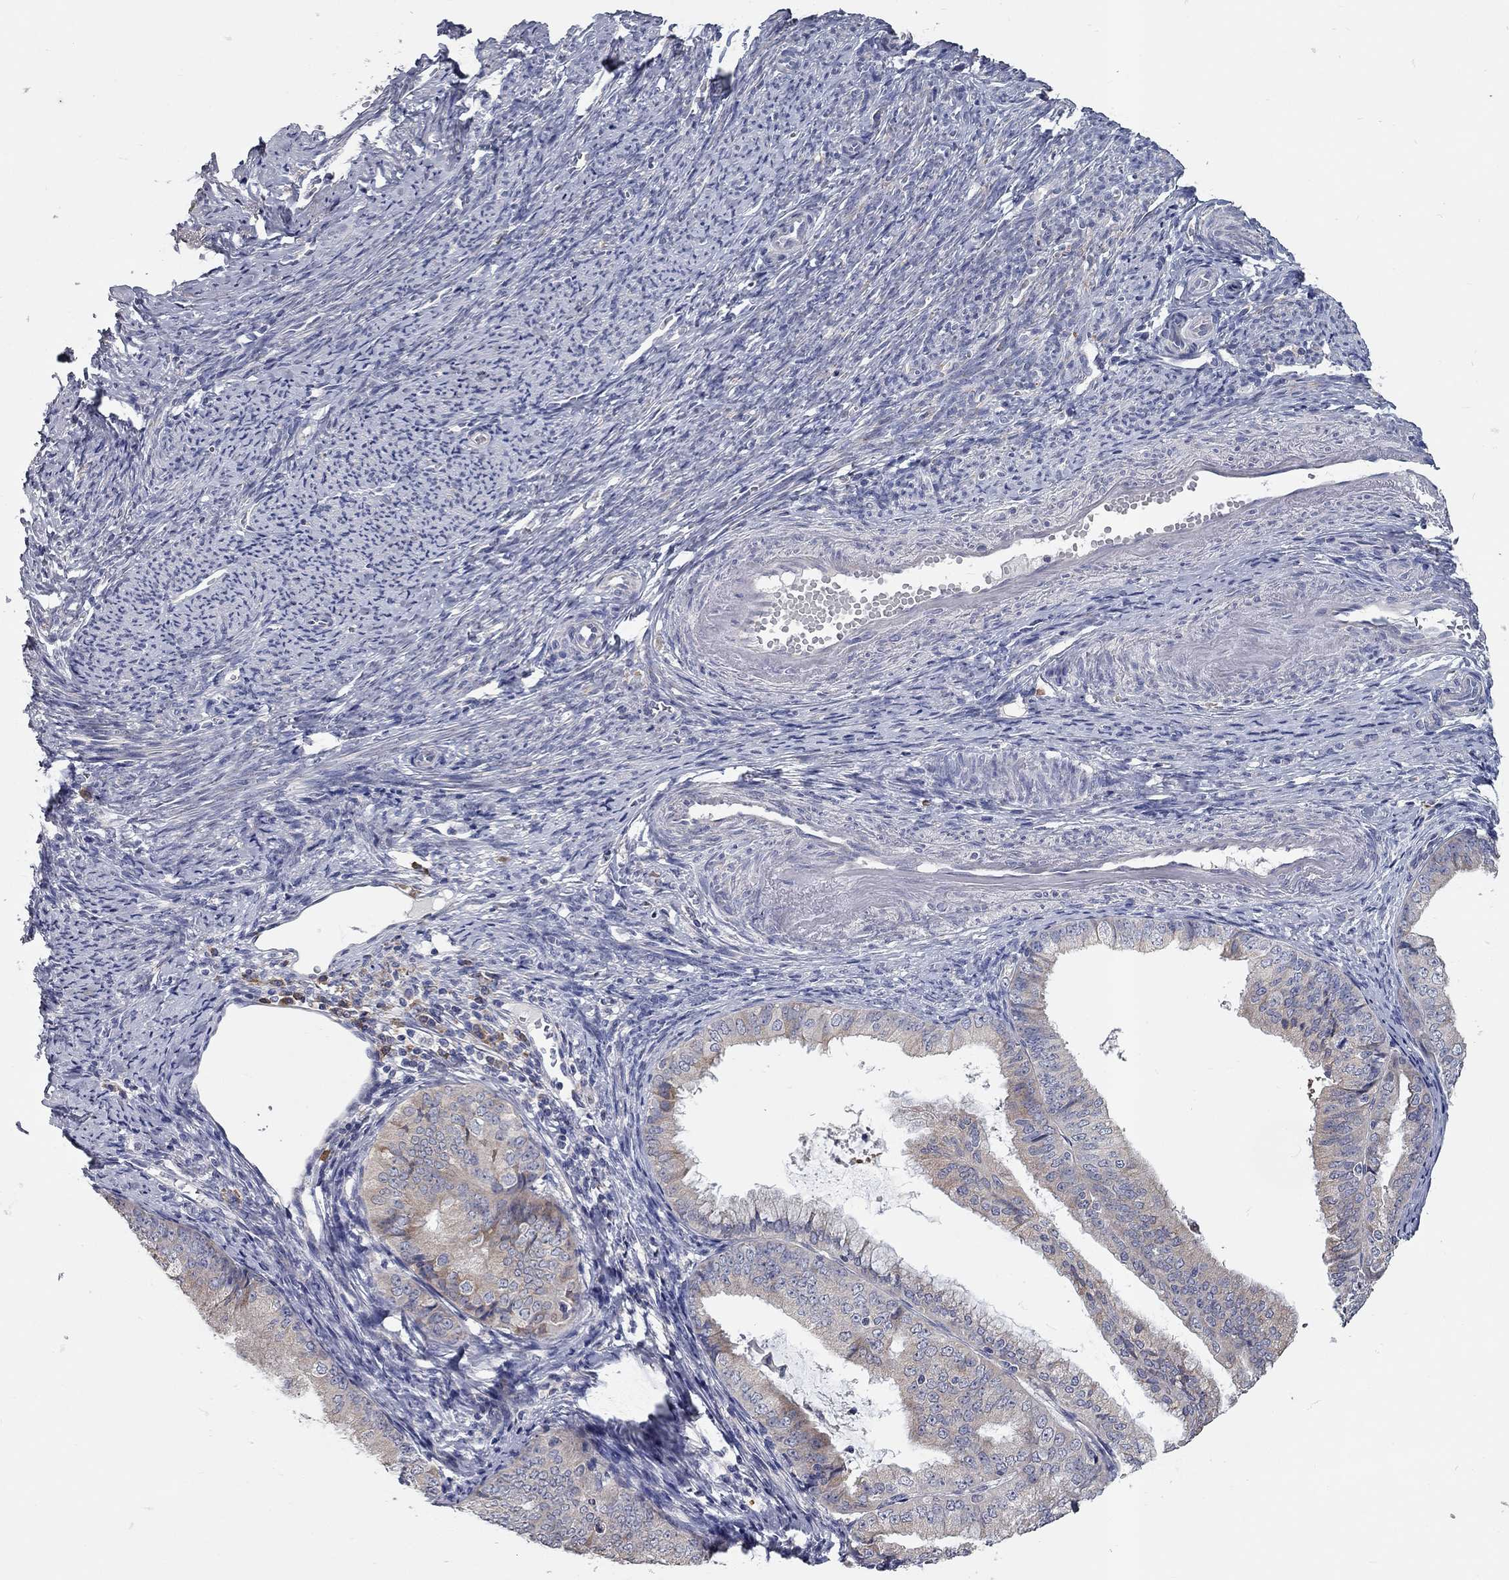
{"staining": {"intensity": "weak", "quantity": "25%-75%", "location": "cytoplasmic/membranous"}, "tissue": "endometrial cancer", "cell_type": "Tumor cells", "image_type": "cancer", "snomed": [{"axis": "morphology", "description": "Adenocarcinoma, NOS"}, {"axis": "topography", "description": "Endometrium"}], "caption": "A brown stain labels weak cytoplasmic/membranous staining of a protein in human endometrial adenocarcinoma tumor cells.", "gene": "XAGE2", "patient": {"sex": "female", "age": 63}}